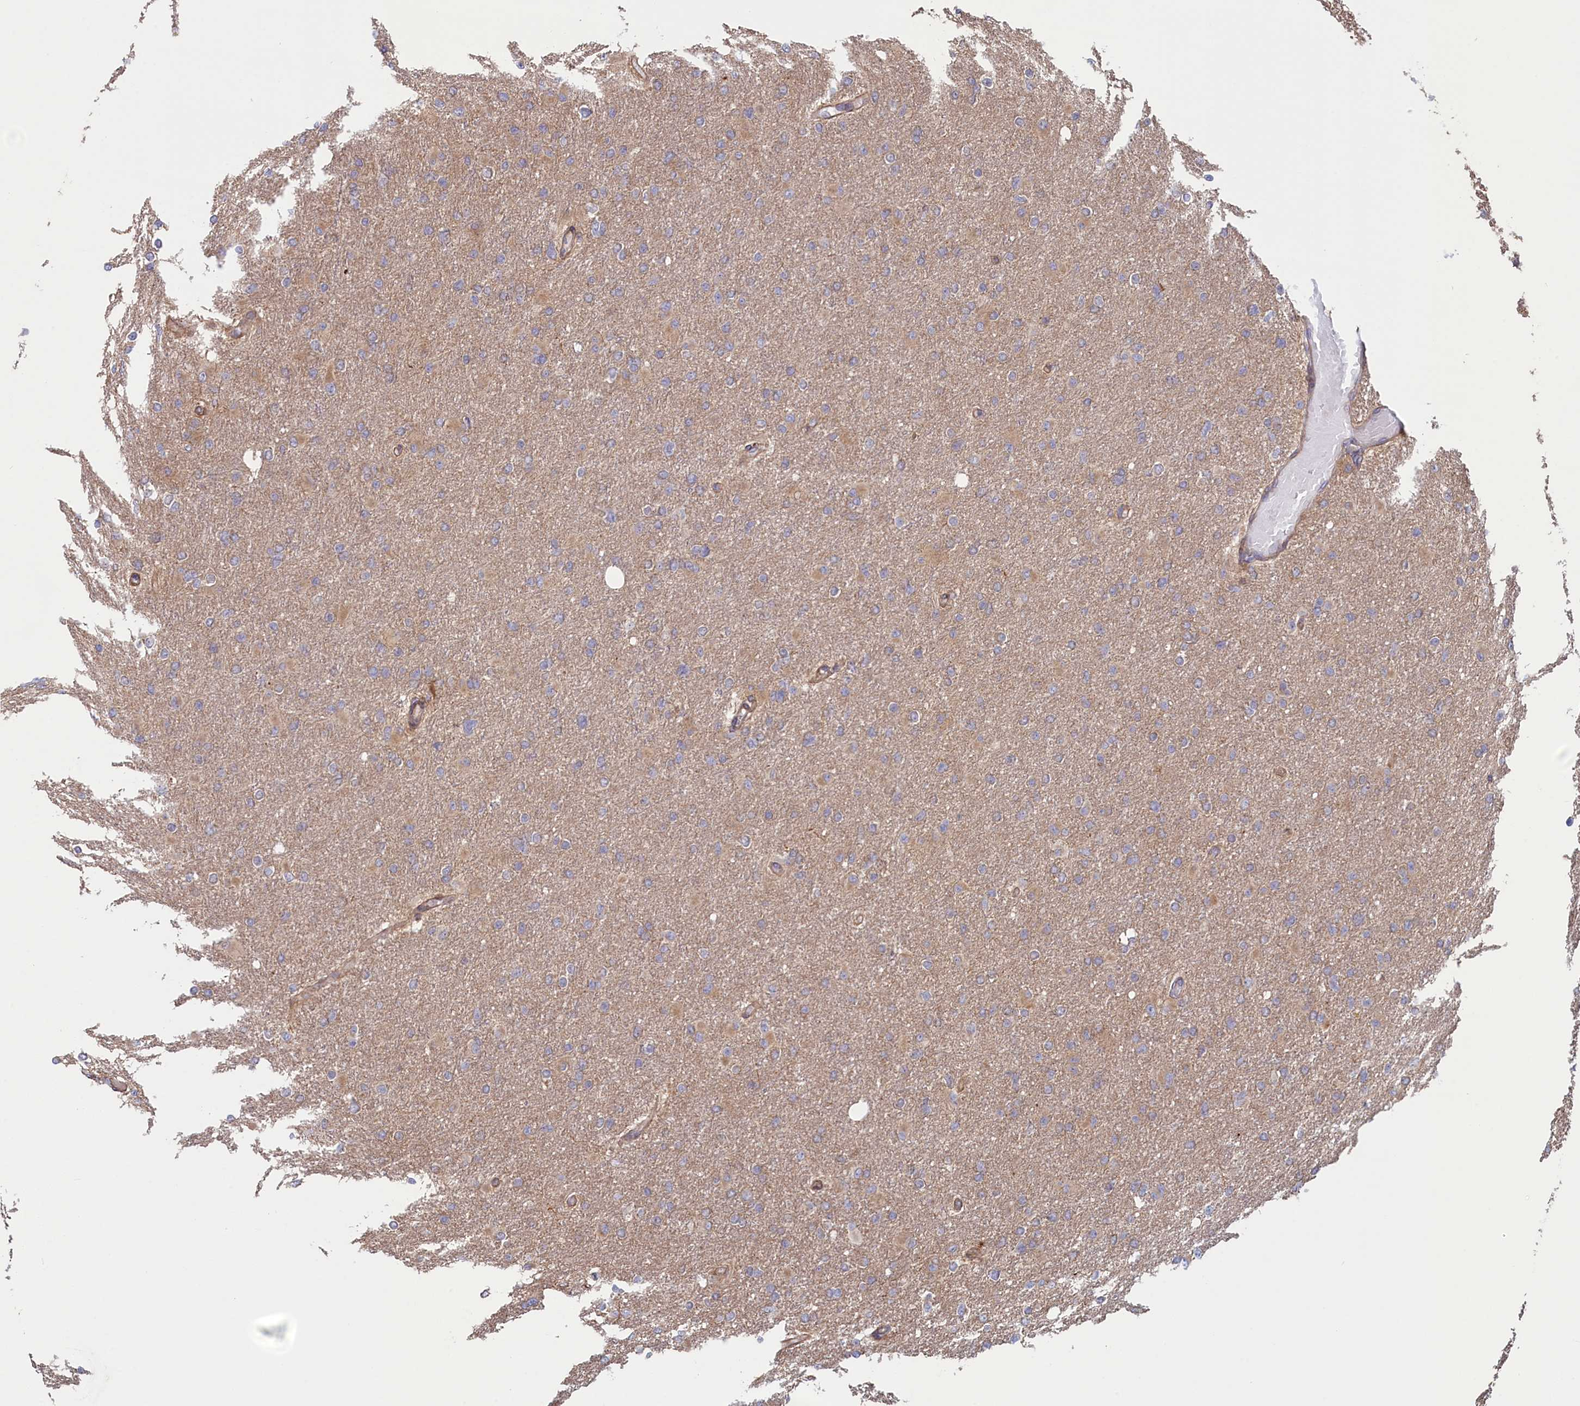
{"staining": {"intensity": "weak", "quantity": "25%-75%", "location": "cytoplasmic/membranous"}, "tissue": "glioma", "cell_type": "Tumor cells", "image_type": "cancer", "snomed": [{"axis": "morphology", "description": "Glioma, malignant, High grade"}, {"axis": "topography", "description": "Cerebral cortex"}], "caption": "Immunohistochemical staining of human glioma displays low levels of weak cytoplasmic/membranous expression in about 25%-75% of tumor cells.", "gene": "RILPL1", "patient": {"sex": "female", "age": 36}}